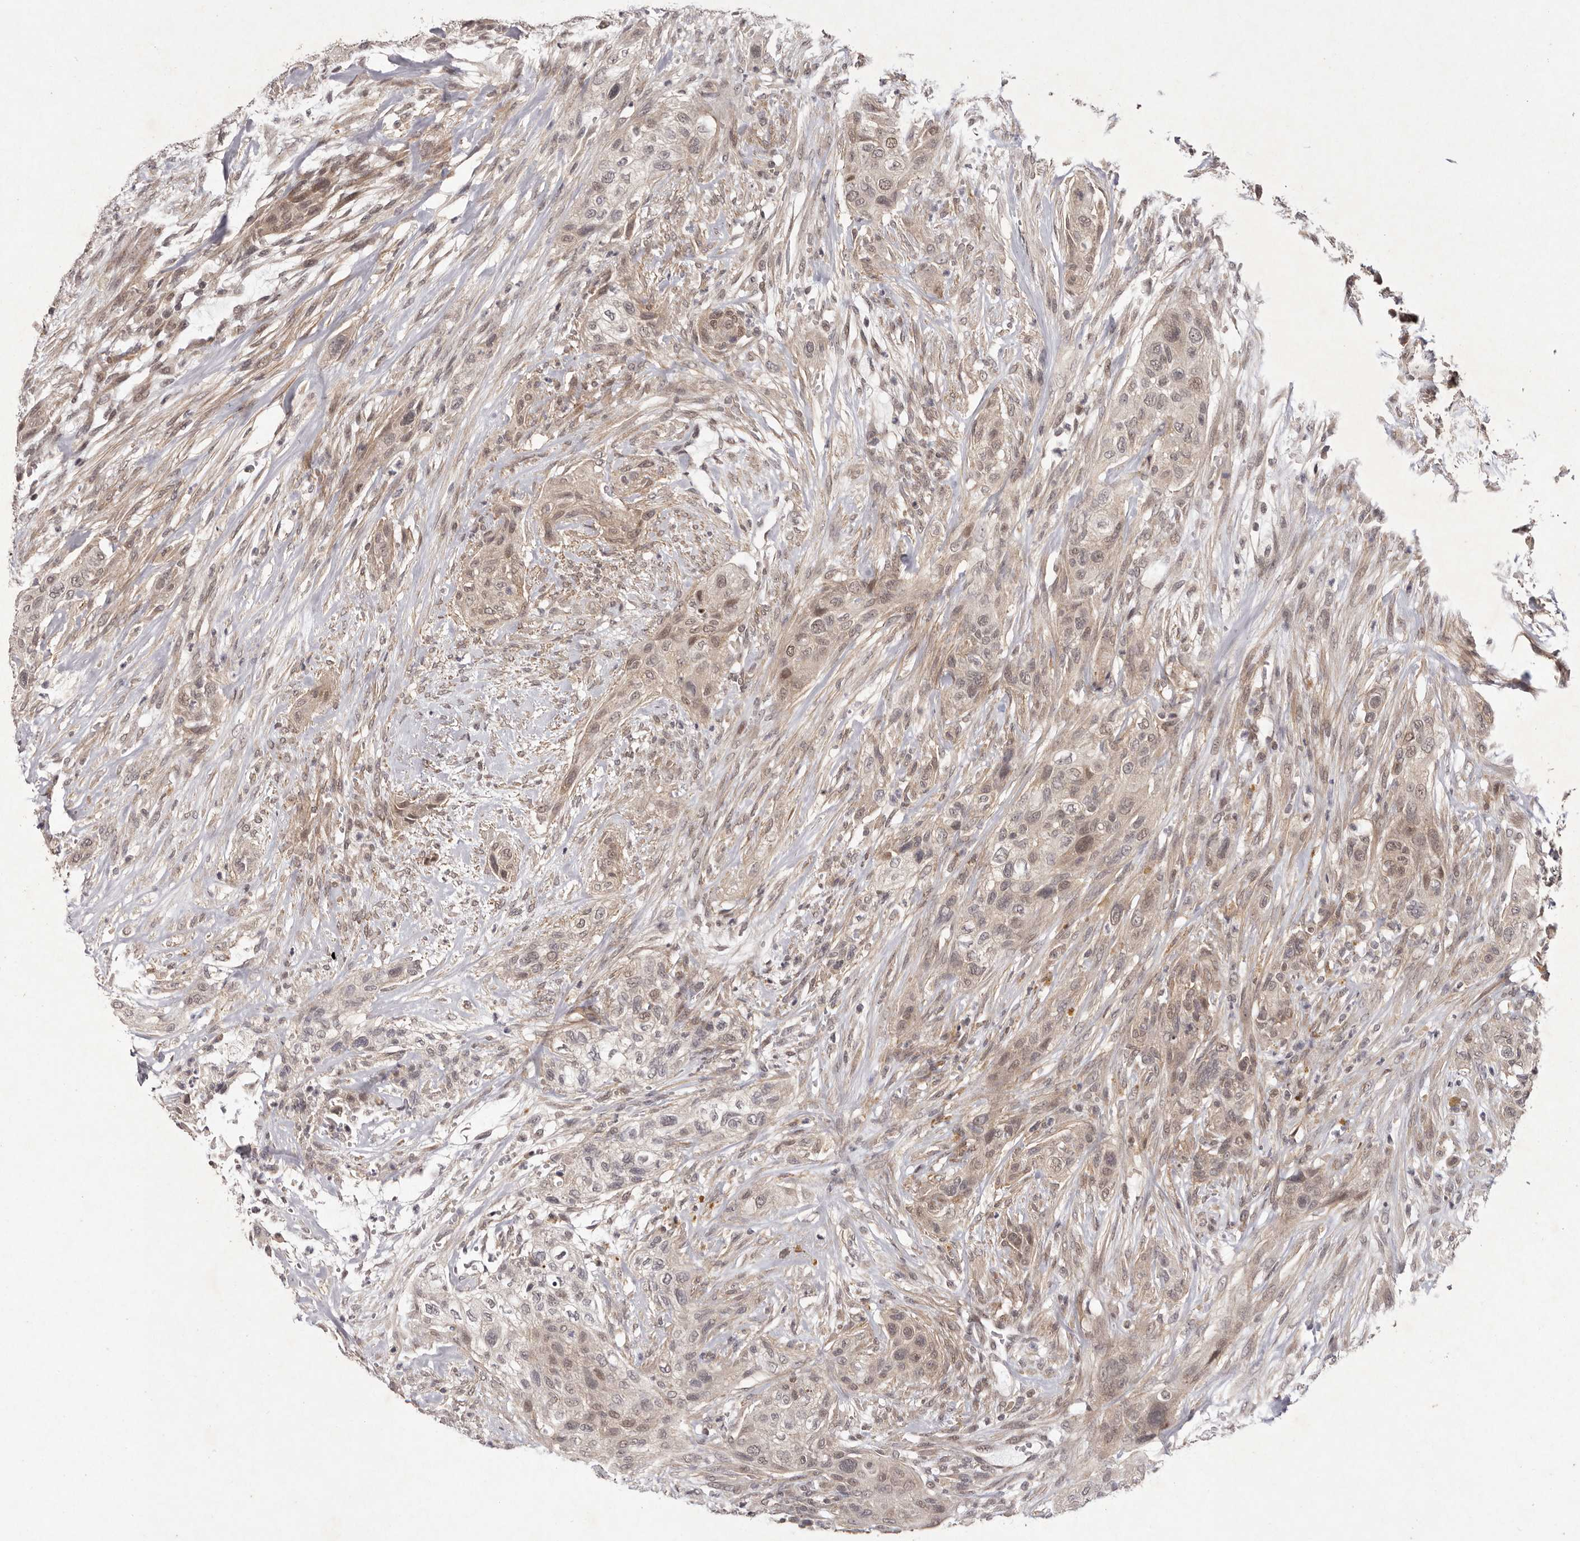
{"staining": {"intensity": "weak", "quantity": ">75%", "location": "cytoplasmic/membranous,nuclear"}, "tissue": "urothelial cancer", "cell_type": "Tumor cells", "image_type": "cancer", "snomed": [{"axis": "morphology", "description": "Urothelial carcinoma, High grade"}, {"axis": "topography", "description": "Urinary bladder"}], "caption": "This micrograph shows immunohistochemistry staining of urothelial cancer, with low weak cytoplasmic/membranous and nuclear positivity in about >75% of tumor cells.", "gene": "BUD31", "patient": {"sex": "male", "age": 35}}